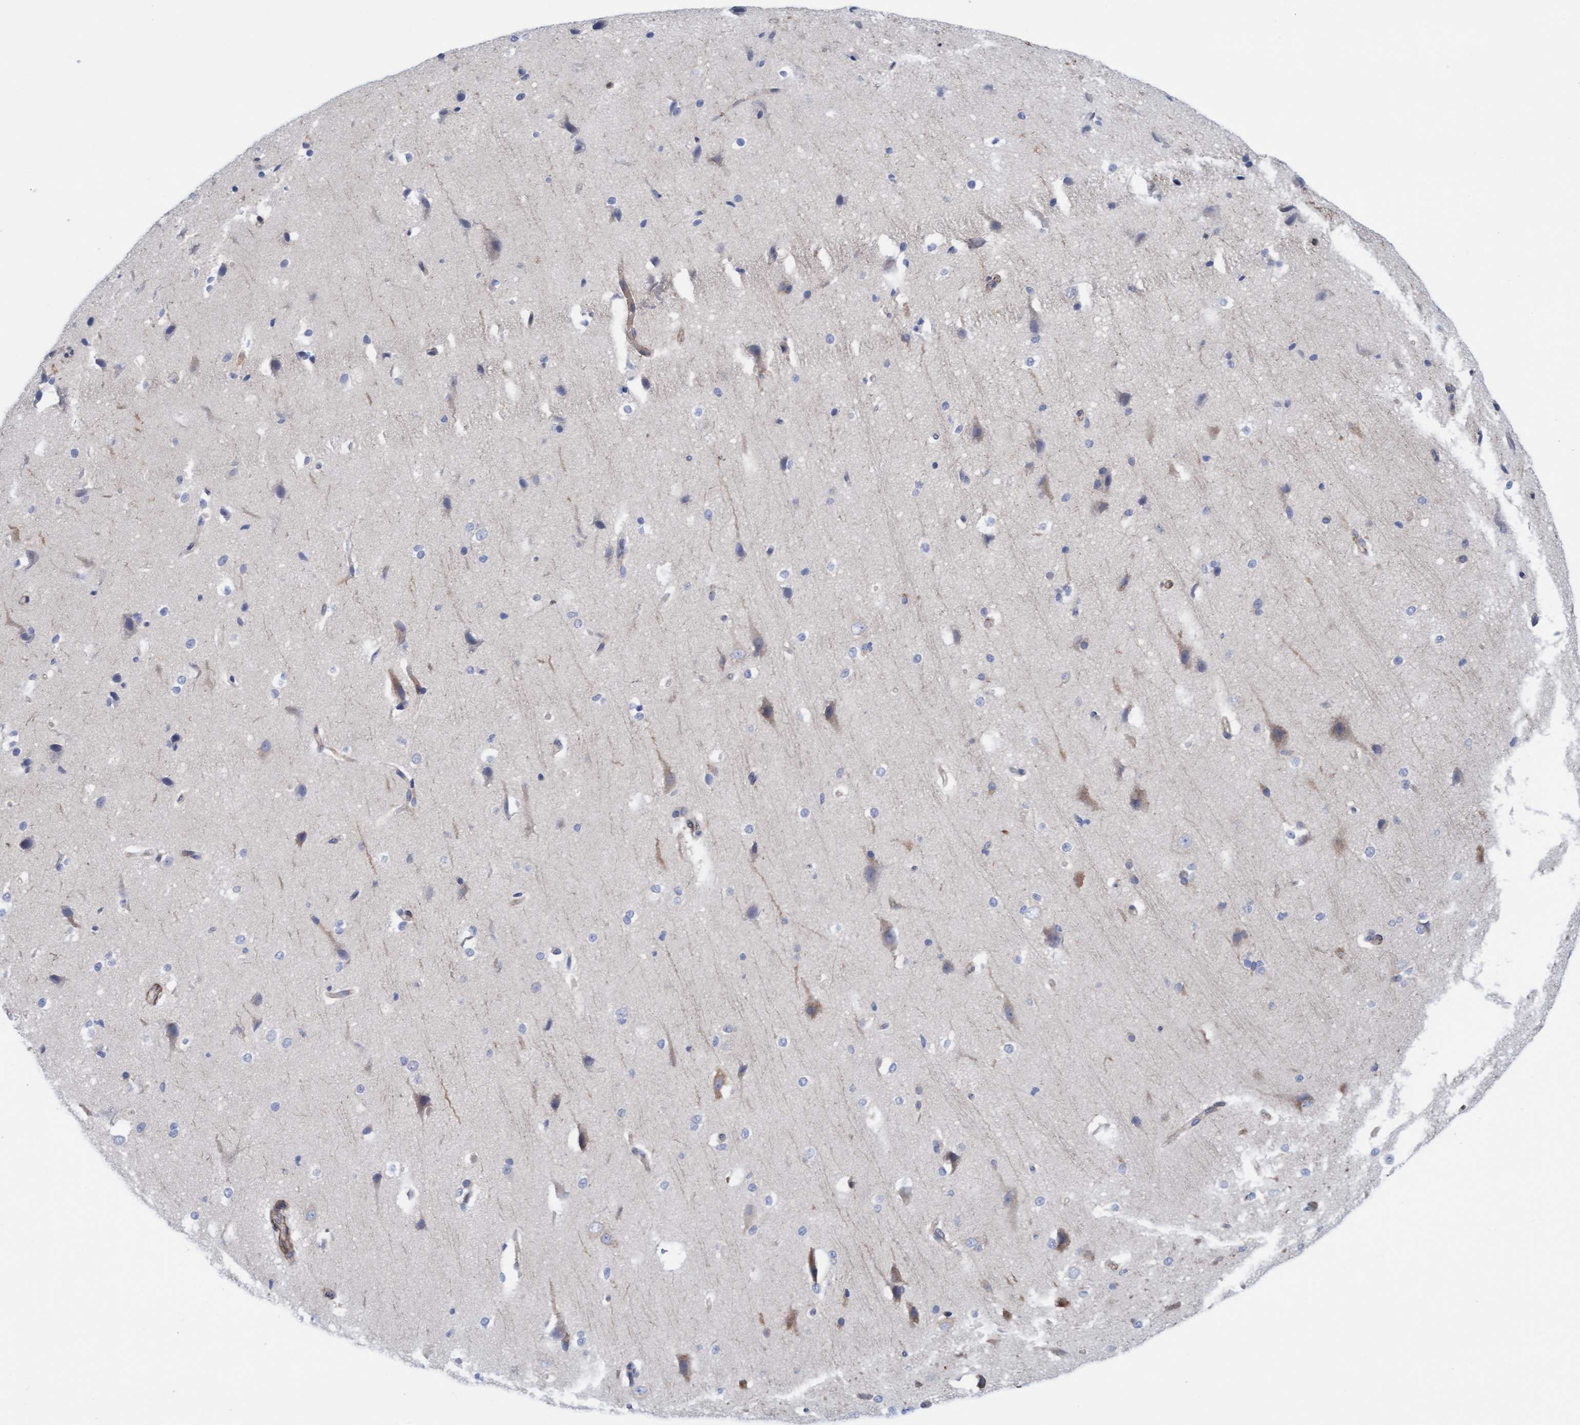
{"staining": {"intensity": "moderate", "quantity": "25%-75%", "location": "cytoplasmic/membranous"}, "tissue": "cerebral cortex", "cell_type": "Endothelial cells", "image_type": "normal", "snomed": [{"axis": "morphology", "description": "Normal tissue, NOS"}, {"axis": "morphology", "description": "Developmental malformation"}, {"axis": "topography", "description": "Cerebral cortex"}], "caption": "Immunohistochemistry micrograph of benign cerebral cortex: human cerebral cortex stained using IHC shows medium levels of moderate protein expression localized specifically in the cytoplasmic/membranous of endothelial cells, appearing as a cytoplasmic/membranous brown color.", "gene": "CDK5RAP3", "patient": {"sex": "female", "age": 30}}